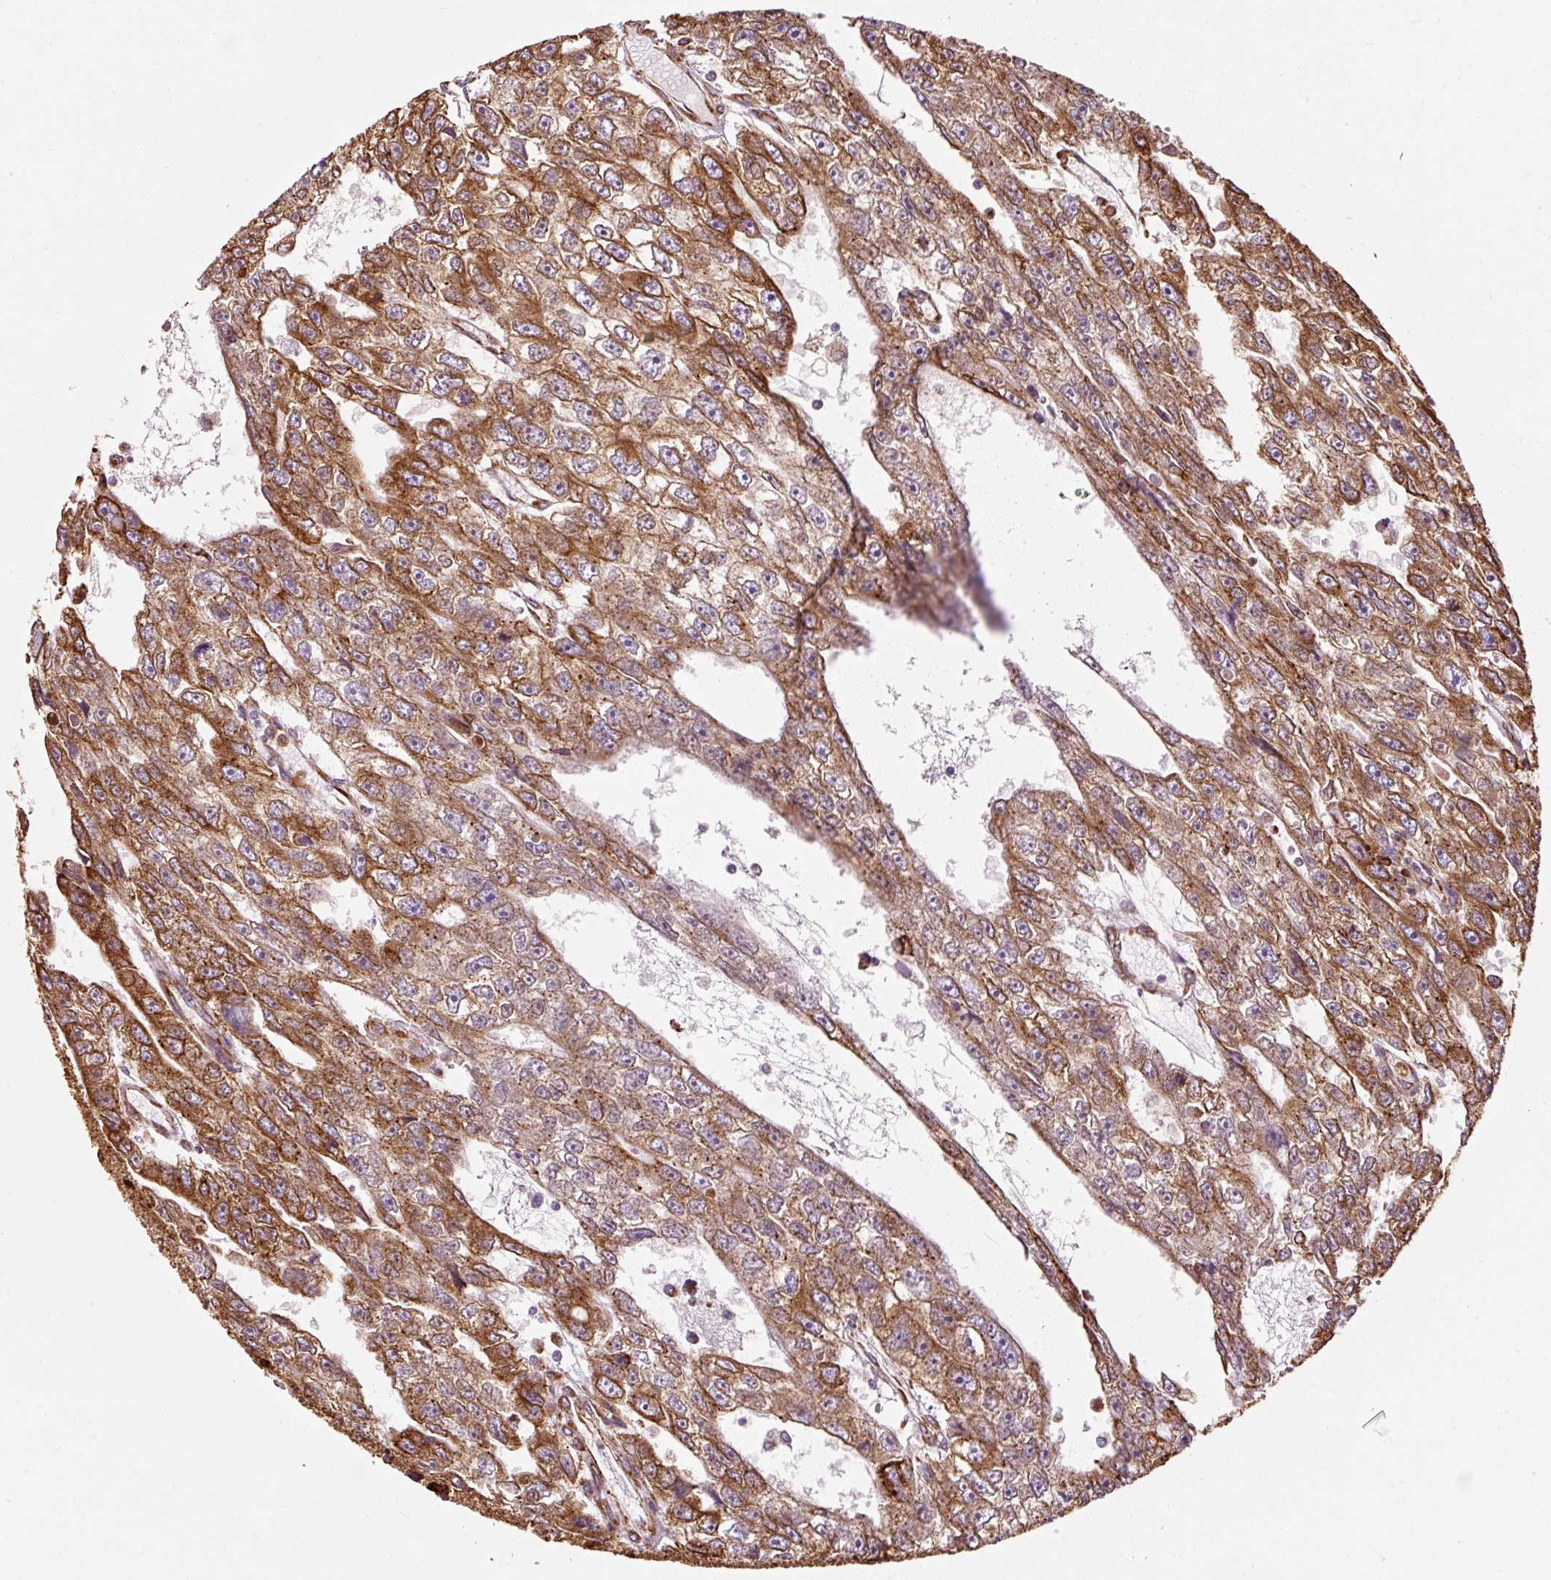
{"staining": {"intensity": "moderate", "quantity": ">75%", "location": "cytoplasmic/membranous"}, "tissue": "testis cancer", "cell_type": "Tumor cells", "image_type": "cancer", "snomed": [{"axis": "morphology", "description": "Carcinoma, Embryonal, NOS"}, {"axis": "topography", "description": "Testis"}], "caption": "The photomicrograph shows a brown stain indicating the presence of a protein in the cytoplasmic/membranous of tumor cells in testis embryonal carcinoma. The staining was performed using DAB (3,3'-diaminobenzidine) to visualize the protein expression in brown, while the nuclei were stained in blue with hematoxylin (Magnification: 20x).", "gene": "KLC1", "patient": {"sex": "male", "age": 20}}